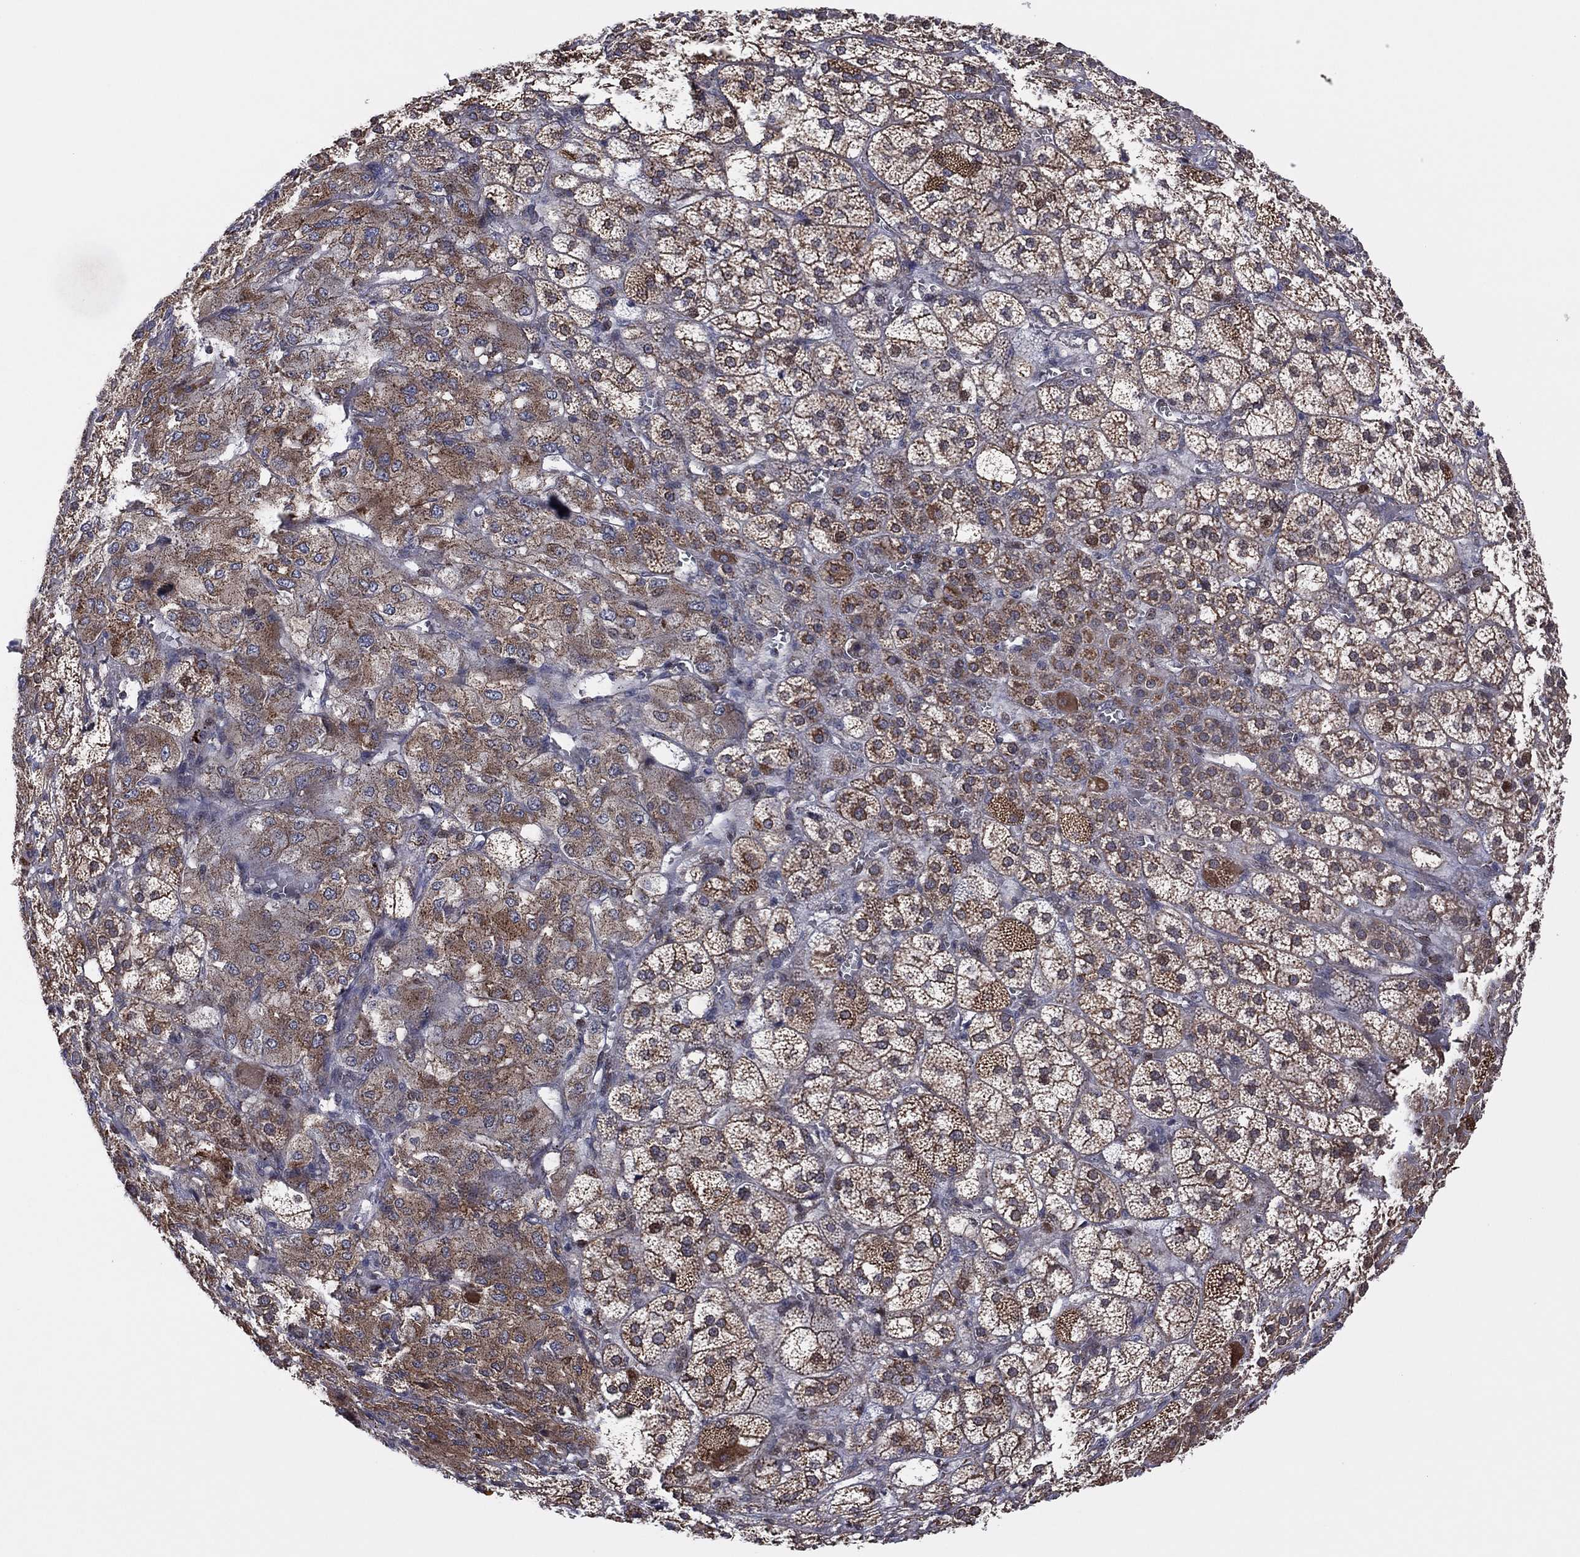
{"staining": {"intensity": "moderate", "quantity": "<25%", "location": "cytoplasmic/membranous,nuclear"}, "tissue": "adrenal gland", "cell_type": "Glandular cells", "image_type": "normal", "snomed": [{"axis": "morphology", "description": "Normal tissue, NOS"}, {"axis": "topography", "description": "Adrenal gland"}], "caption": "The immunohistochemical stain highlights moderate cytoplasmic/membranous,nuclear staining in glandular cells of benign adrenal gland.", "gene": "PIDD1", "patient": {"sex": "female", "age": 60}}